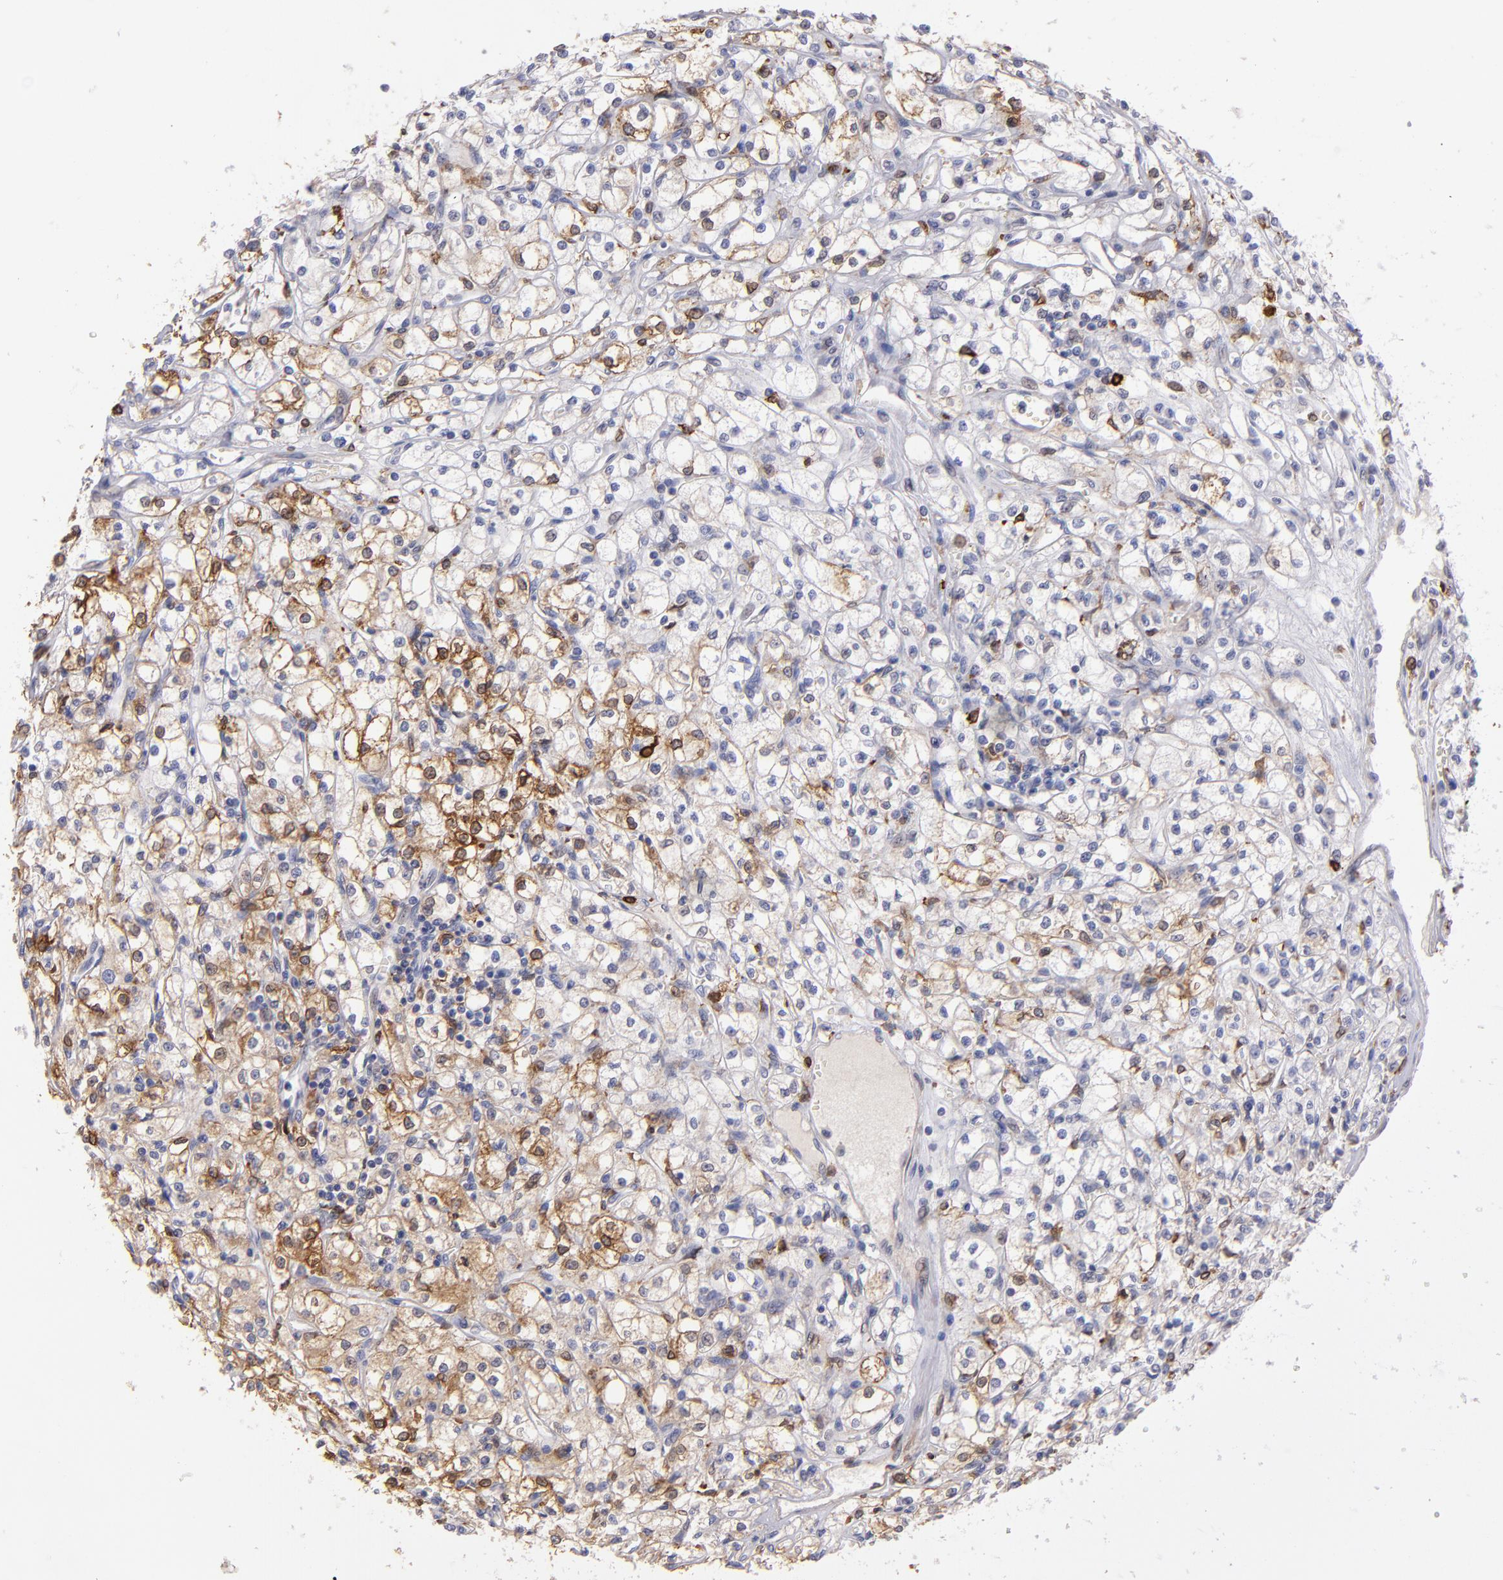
{"staining": {"intensity": "strong", "quantity": "25%-75%", "location": "cytoplasmic/membranous"}, "tissue": "renal cancer", "cell_type": "Tumor cells", "image_type": "cancer", "snomed": [{"axis": "morphology", "description": "Adenocarcinoma, NOS"}, {"axis": "topography", "description": "Kidney"}], "caption": "Immunohistochemical staining of human adenocarcinoma (renal) reveals high levels of strong cytoplasmic/membranous positivity in about 25%-75% of tumor cells.", "gene": "PTGS1", "patient": {"sex": "male", "age": 61}}